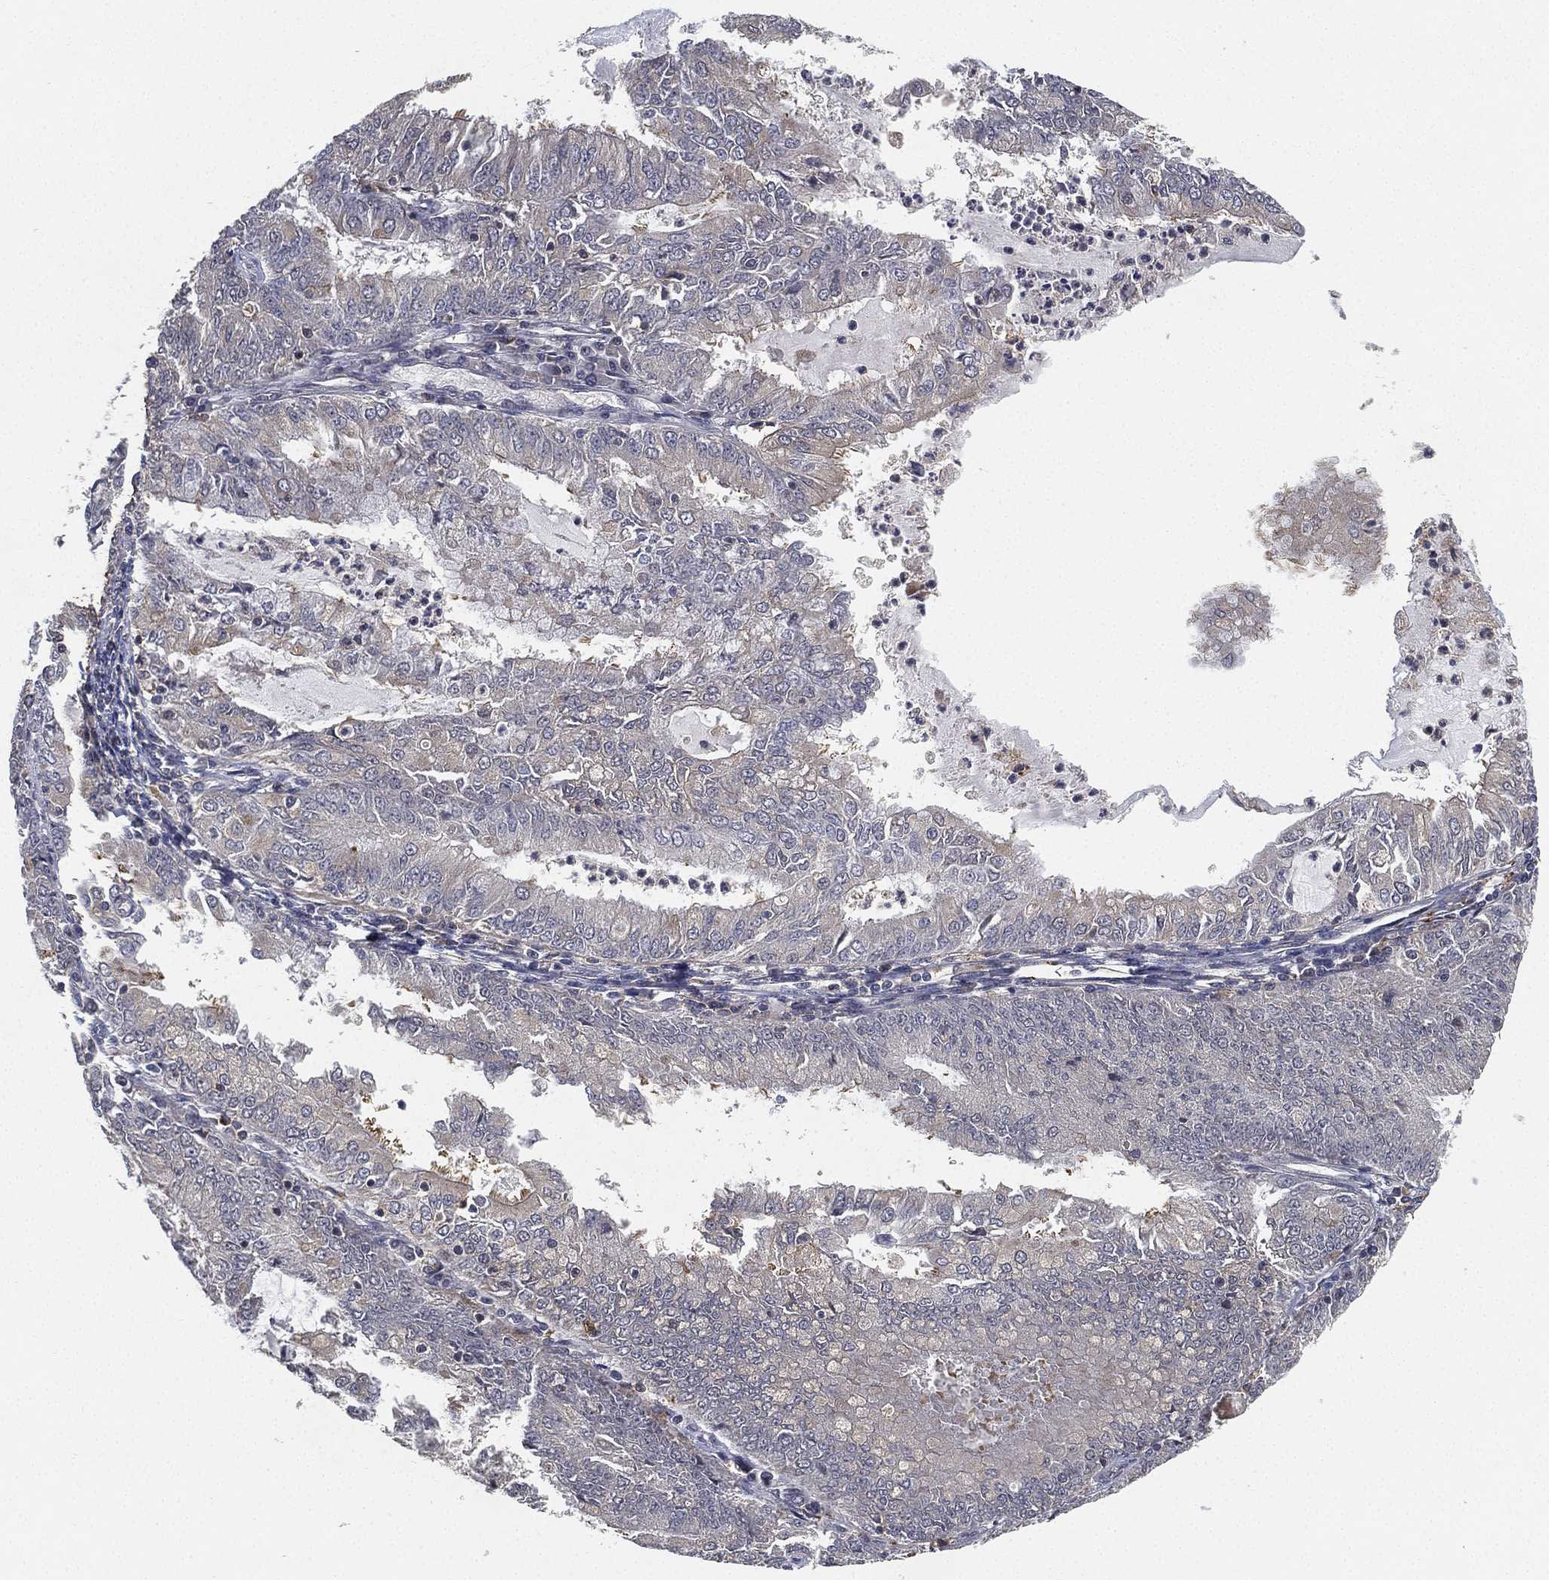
{"staining": {"intensity": "negative", "quantity": "none", "location": "none"}, "tissue": "endometrial cancer", "cell_type": "Tumor cells", "image_type": "cancer", "snomed": [{"axis": "morphology", "description": "Adenocarcinoma, NOS"}, {"axis": "topography", "description": "Endometrium"}], "caption": "Immunohistochemistry of endometrial cancer demonstrates no staining in tumor cells. The staining is performed using DAB (3,3'-diaminobenzidine) brown chromogen with nuclei counter-stained in using hematoxylin.", "gene": "CFAP251", "patient": {"sex": "female", "age": 57}}